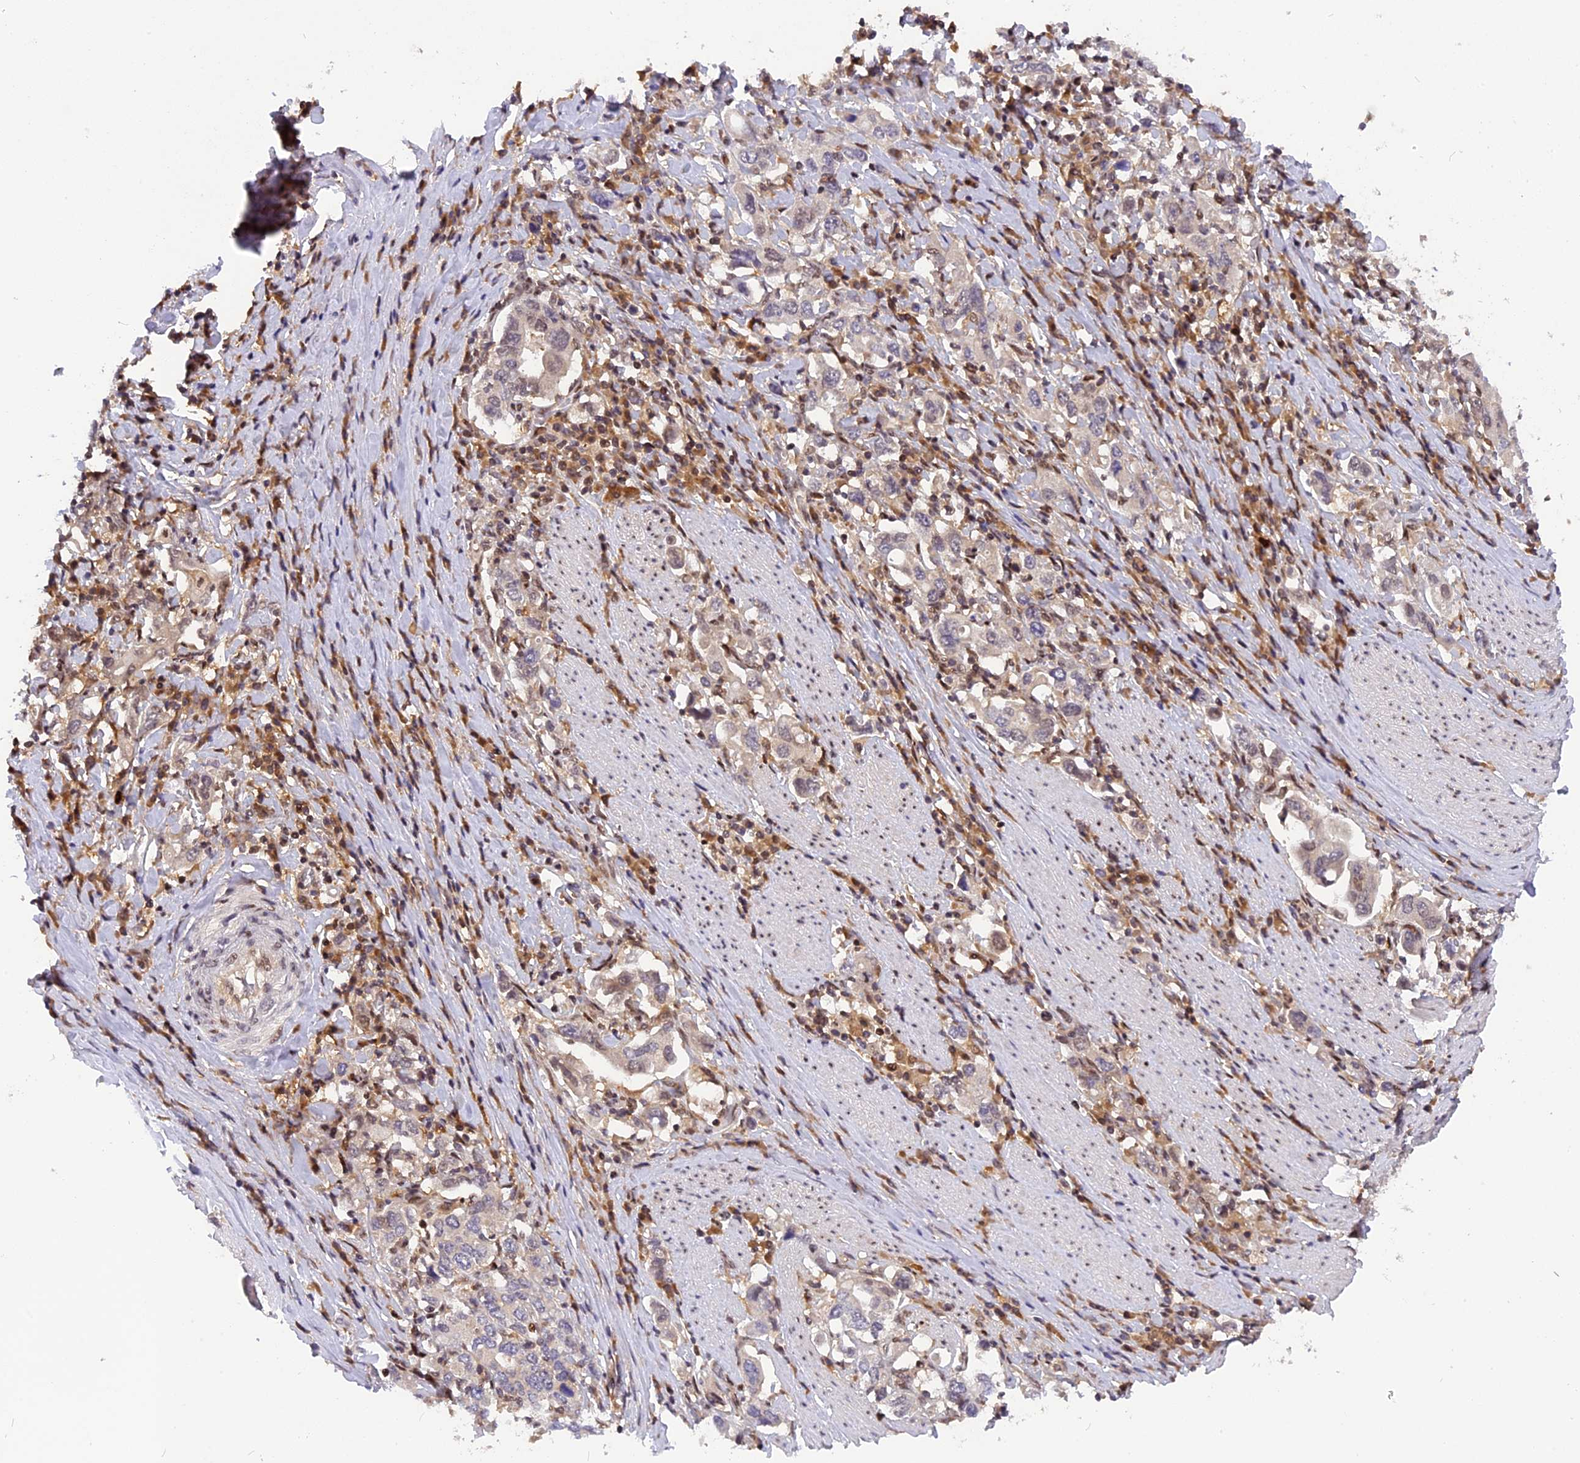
{"staining": {"intensity": "negative", "quantity": "none", "location": "none"}, "tissue": "stomach cancer", "cell_type": "Tumor cells", "image_type": "cancer", "snomed": [{"axis": "morphology", "description": "Adenocarcinoma, NOS"}, {"axis": "topography", "description": "Stomach, upper"}, {"axis": "topography", "description": "Stomach"}], "caption": "Histopathology image shows no protein expression in tumor cells of adenocarcinoma (stomach) tissue. (DAB immunohistochemistry, high magnification).", "gene": "RABGGTA", "patient": {"sex": "male", "age": 62}}